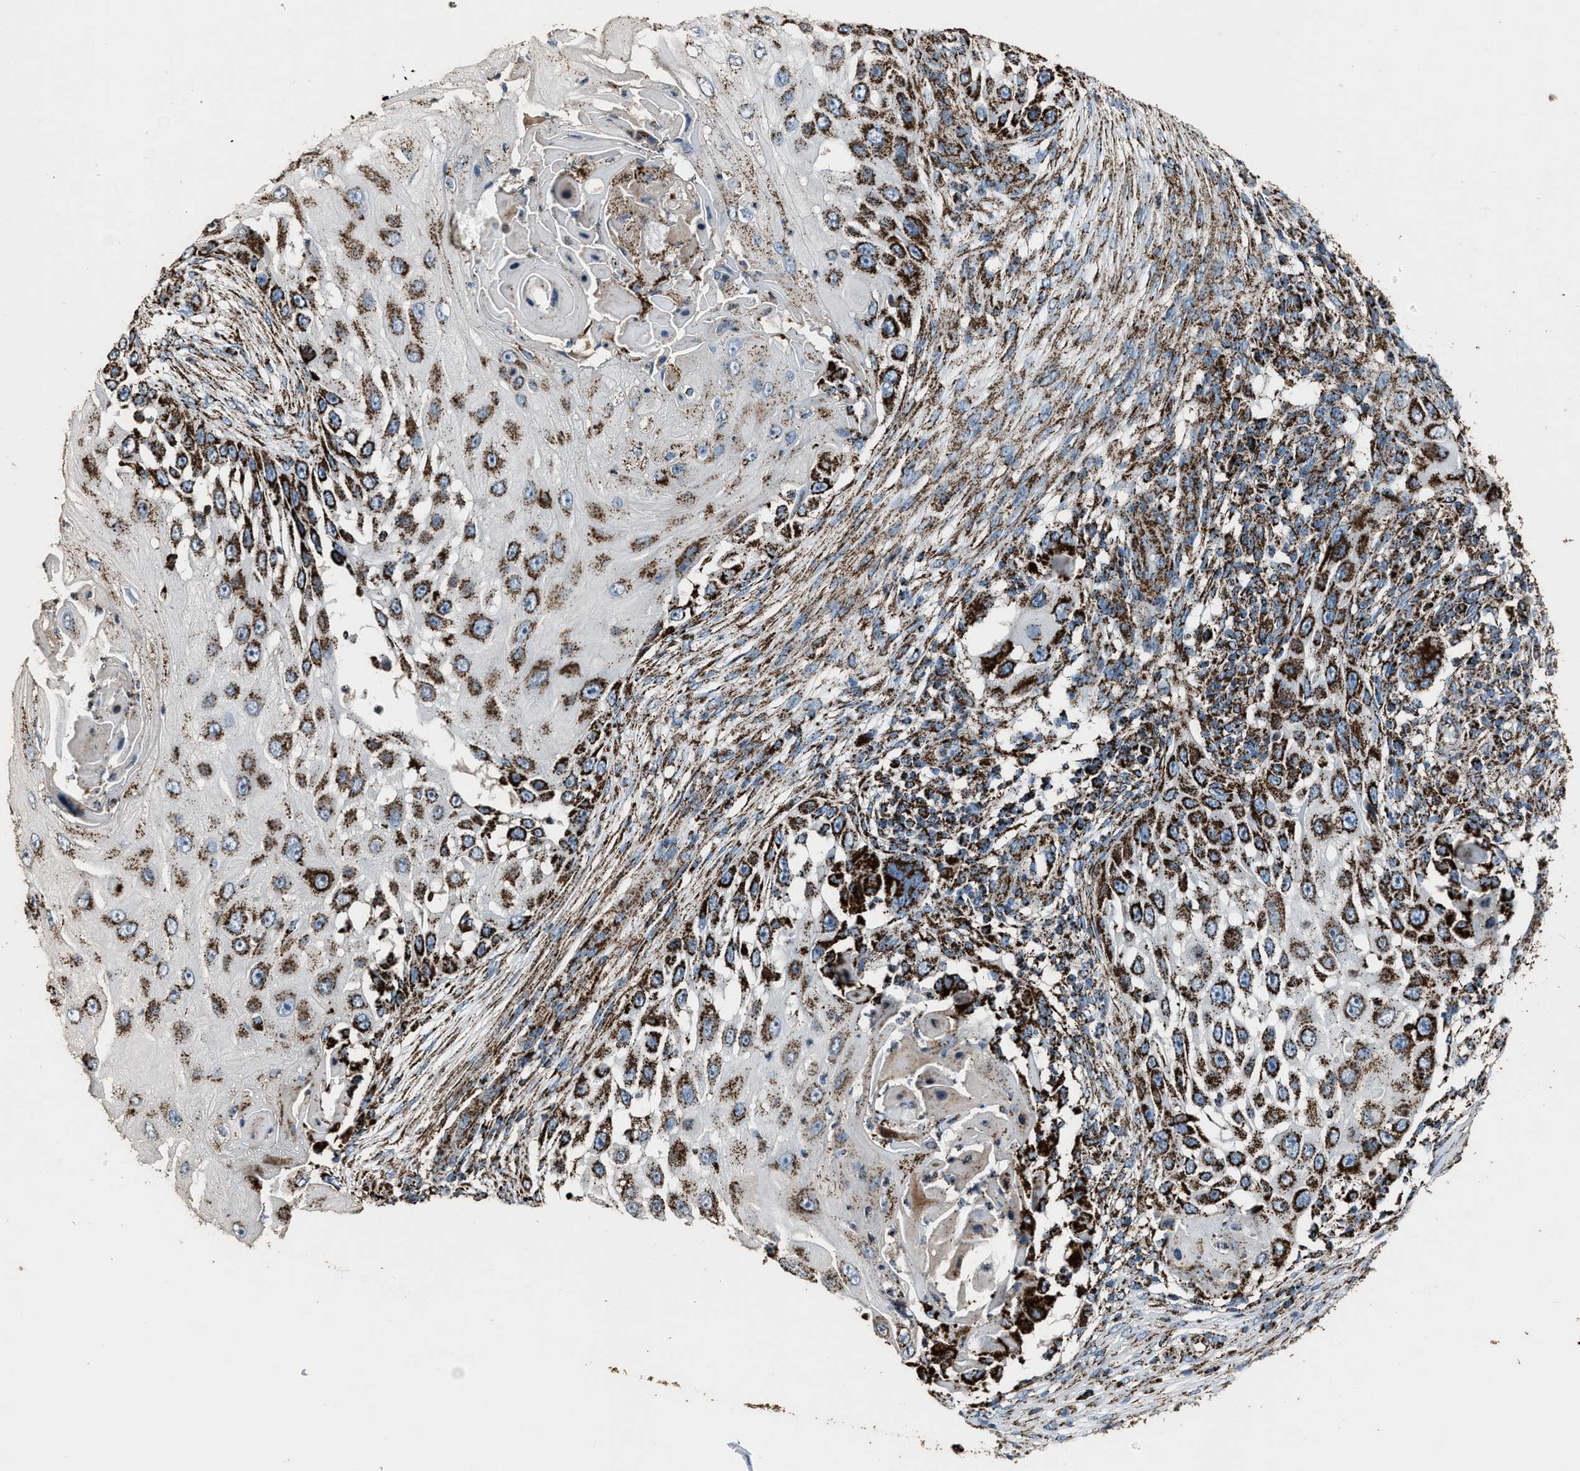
{"staining": {"intensity": "strong", "quantity": "25%-75%", "location": "cytoplasmic/membranous"}, "tissue": "skin cancer", "cell_type": "Tumor cells", "image_type": "cancer", "snomed": [{"axis": "morphology", "description": "Squamous cell carcinoma, NOS"}, {"axis": "topography", "description": "Skin"}], "caption": "Immunohistochemistry micrograph of skin cancer (squamous cell carcinoma) stained for a protein (brown), which exhibits high levels of strong cytoplasmic/membranous expression in approximately 25%-75% of tumor cells.", "gene": "MDH2", "patient": {"sex": "female", "age": 44}}